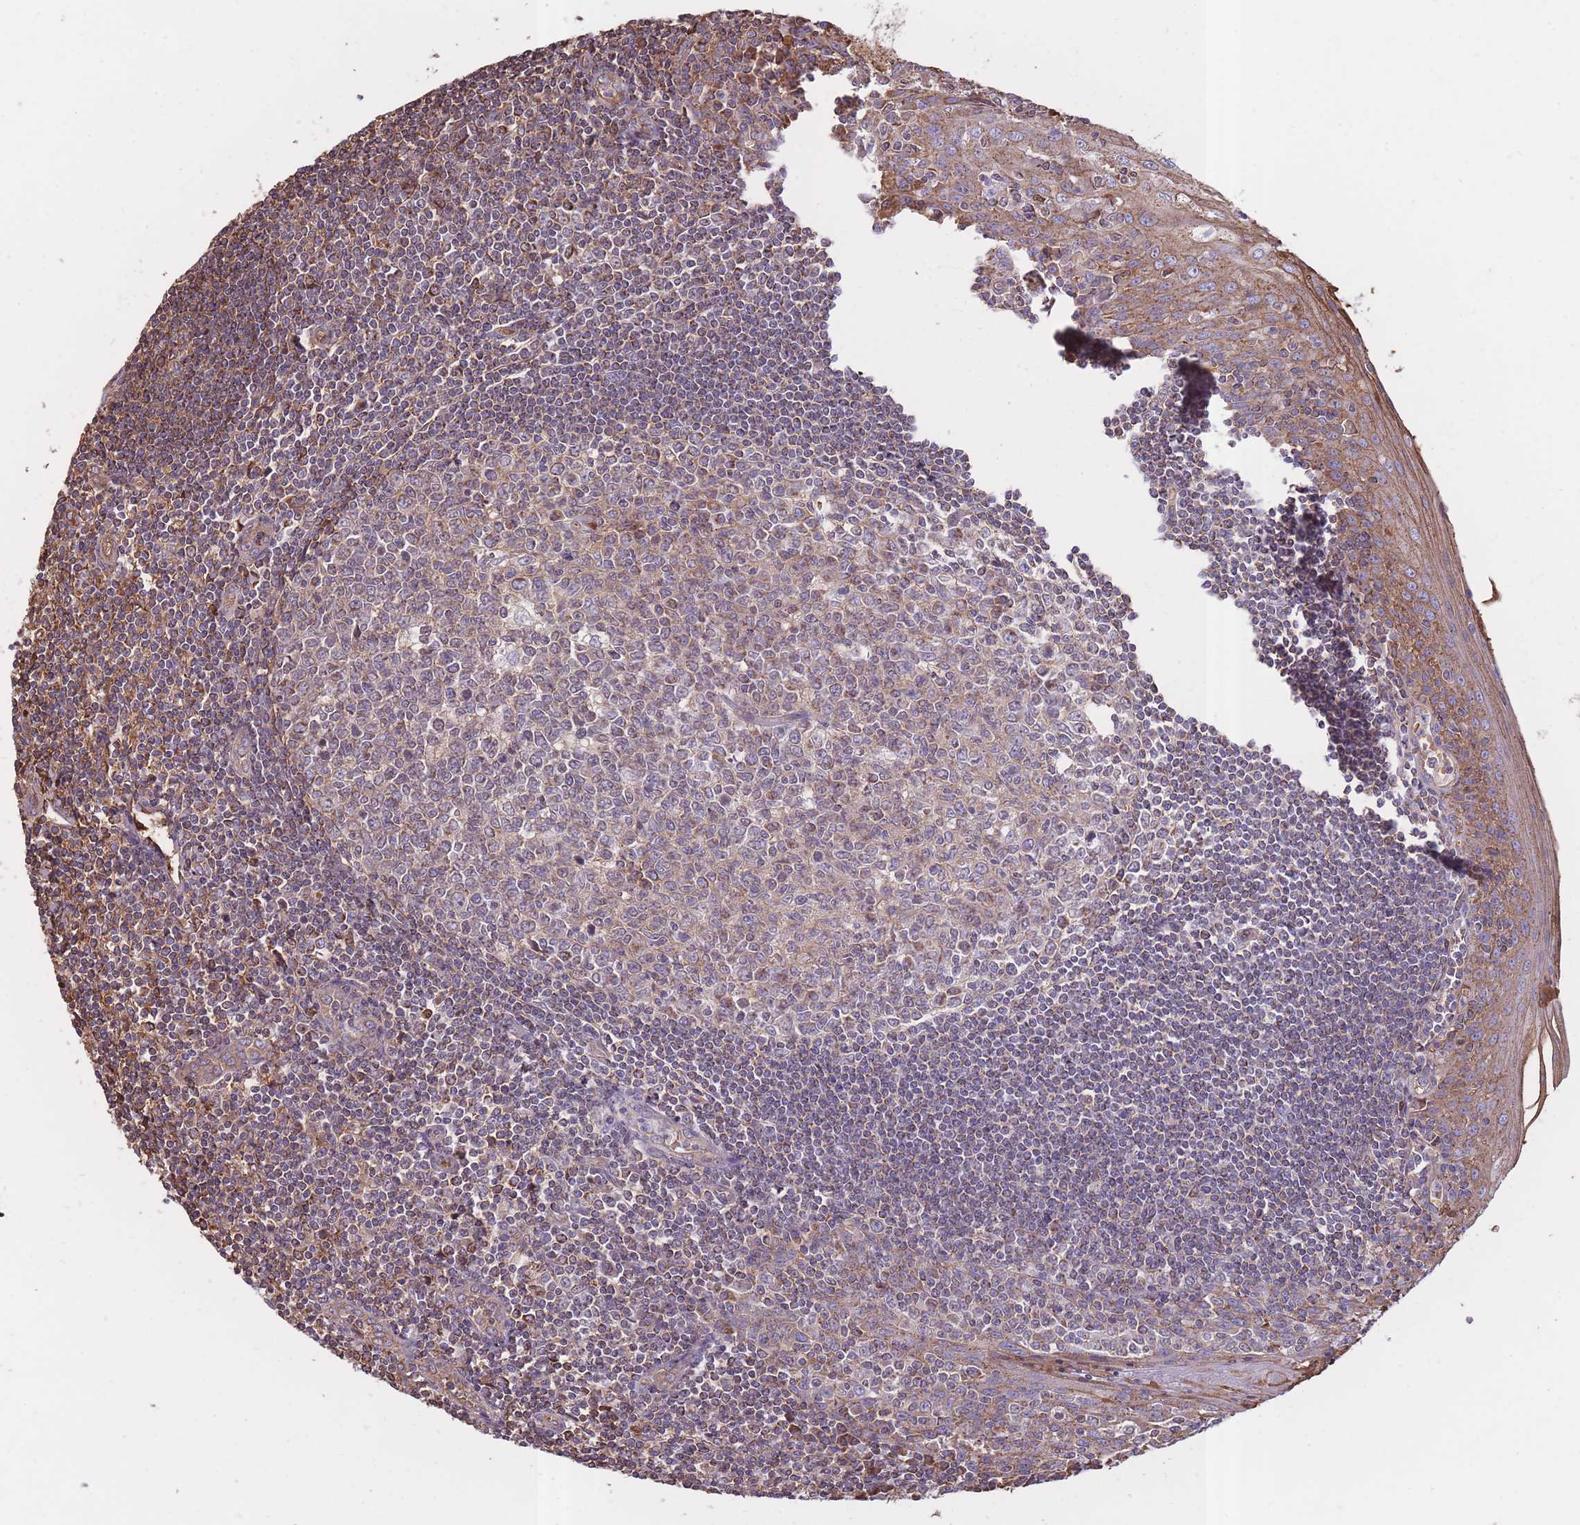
{"staining": {"intensity": "moderate", "quantity": "25%-75%", "location": "cytoplasmic/membranous"}, "tissue": "tonsil", "cell_type": "Germinal center cells", "image_type": "normal", "snomed": [{"axis": "morphology", "description": "Normal tissue, NOS"}, {"axis": "topography", "description": "Tonsil"}], "caption": "Immunohistochemical staining of unremarkable tonsil shows medium levels of moderate cytoplasmic/membranous positivity in approximately 25%-75% of germinal center cells. (brown staining indicates protein expression, while blue staining denotes nuclei).", "gene": "KAT2A", "patient": {"sex": "male", "age": 27}}